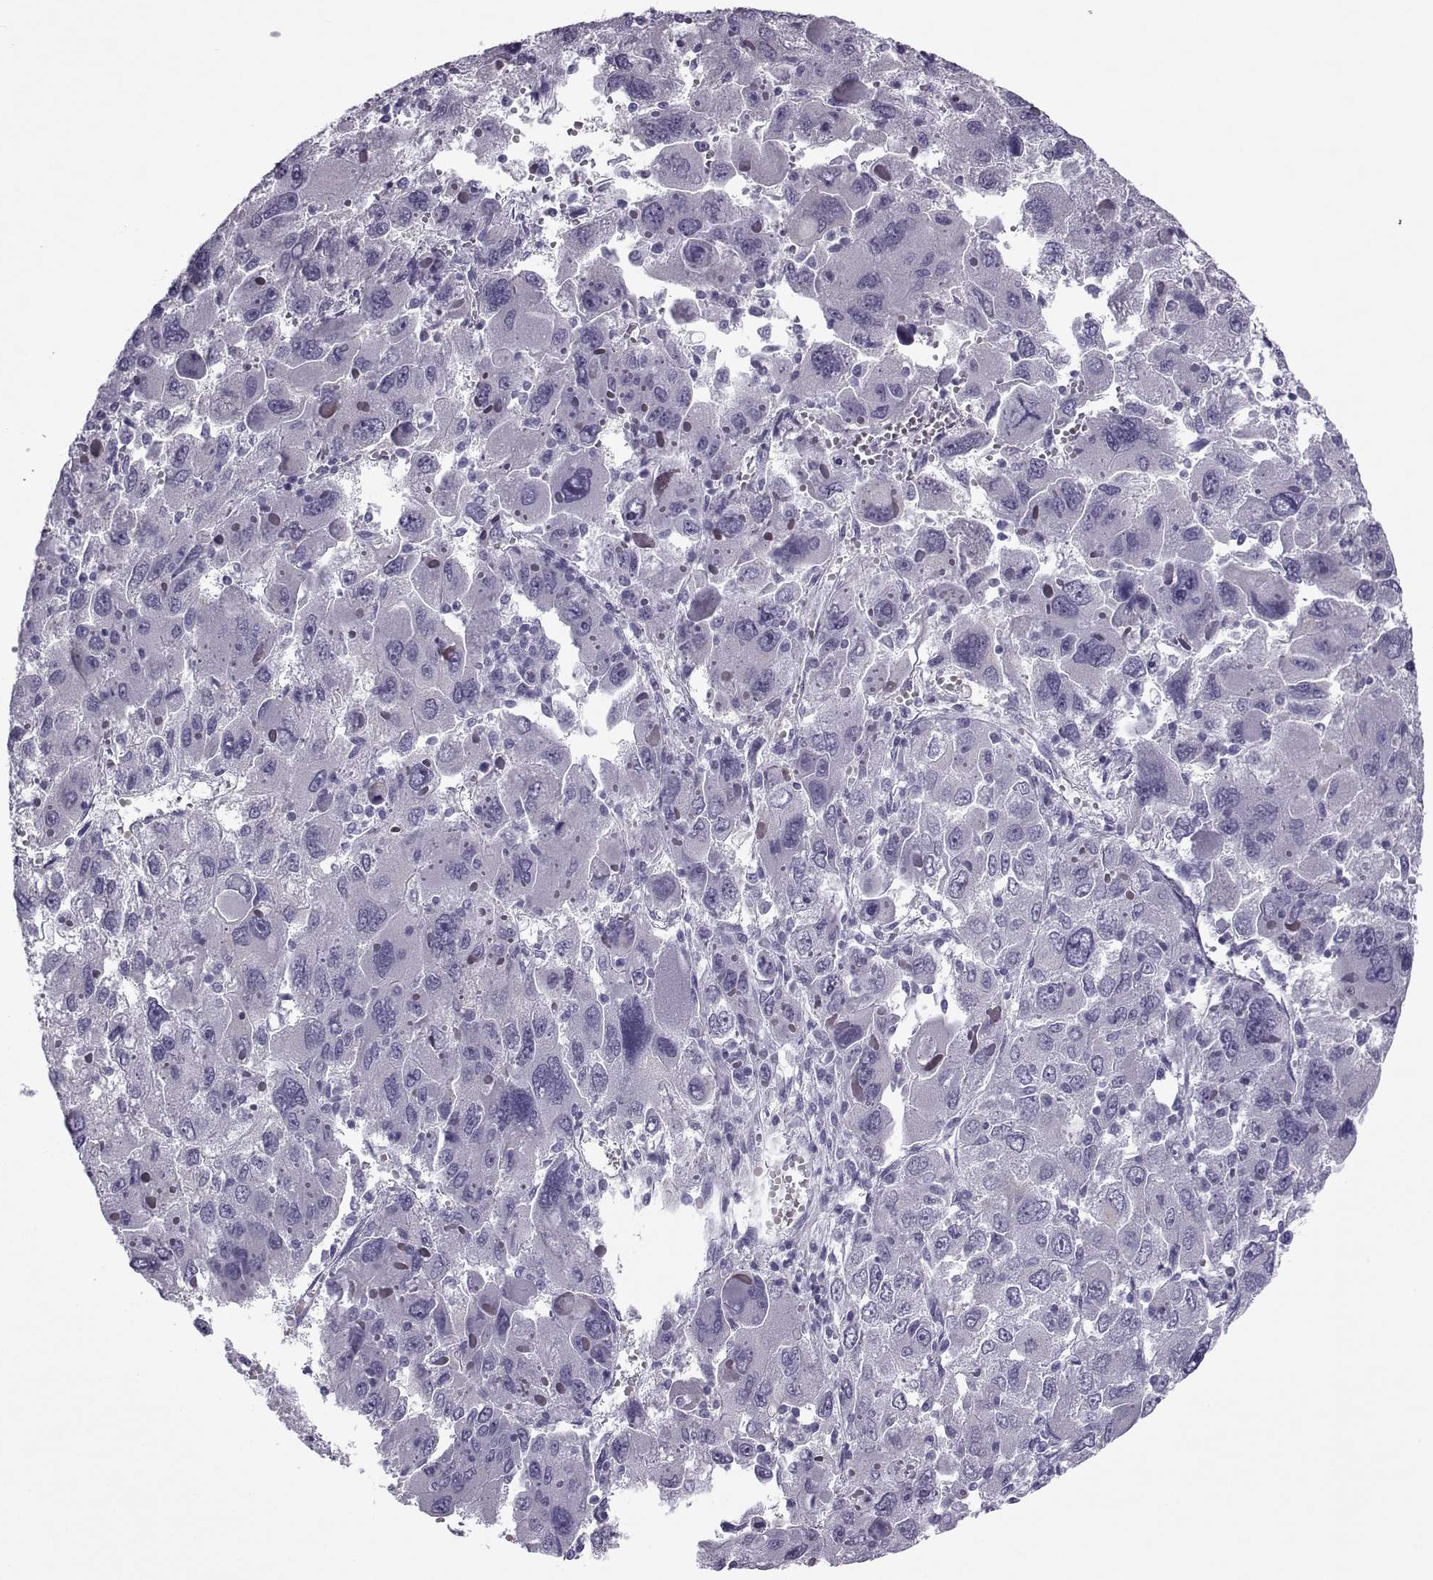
{"staining": {"intensity": "negative", "quantity": "none", "location": "none"}, "tissue": "liver cancer", "cell_type": "Tumor cells", "image_type": "cancer", "snomed": [{"axis": "morphology", "description": "Carcinoma, Hepatocellular, NOS"}, {"axis": "topography", "description": "Liver"}], "caption": "Hepatocellular carcinoma (liver) was stained to show a protein in brown. There is no significant positivity in tumor cells.", "gene": "OIP5", "patient": {"sex": "female", "age": 41}}